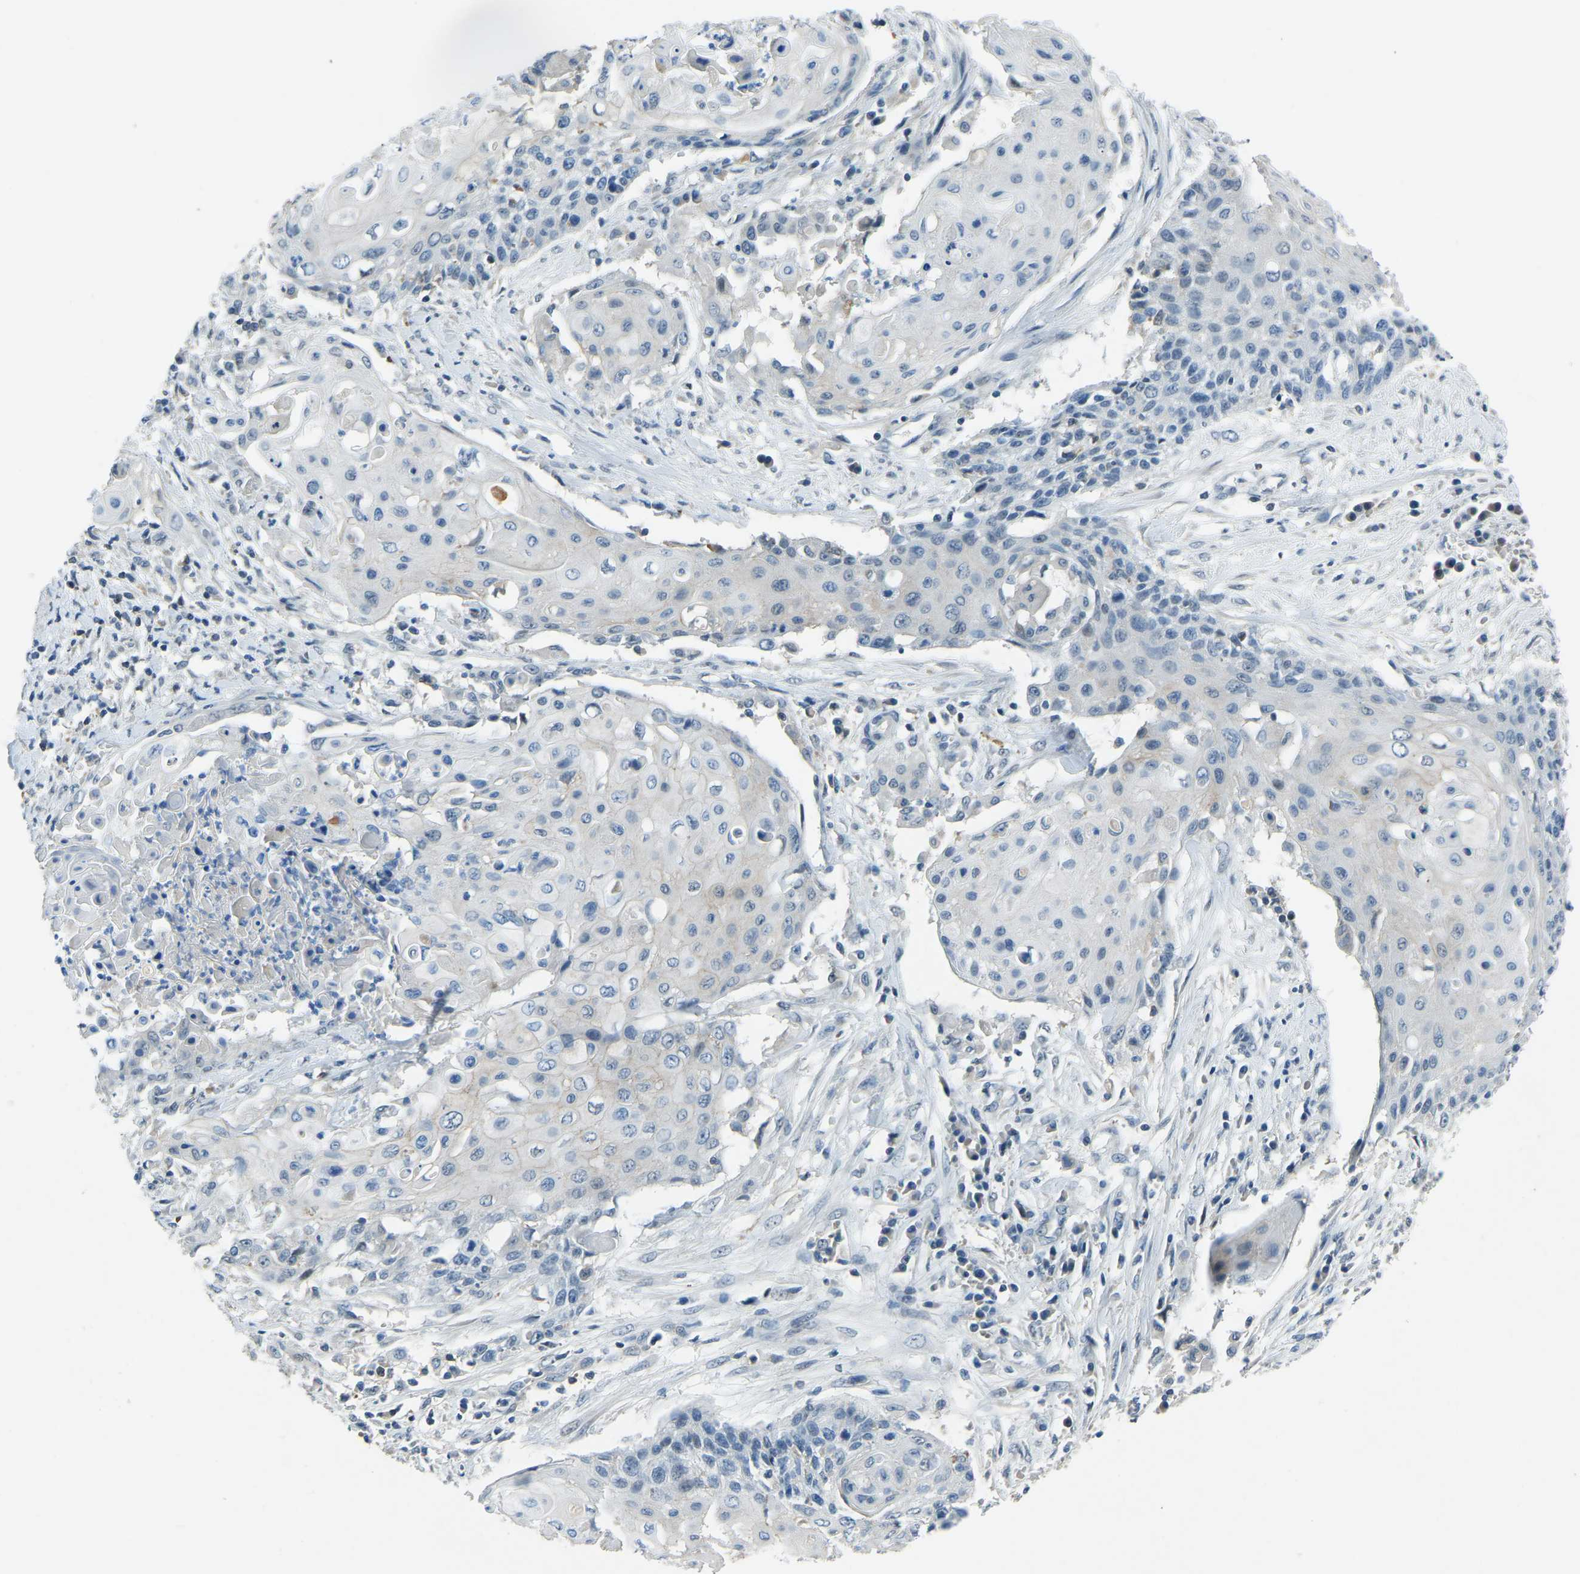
{"staining": {"intensity": "negative", "quantity": "none", "location": "none"}, "tissue": "cervical cancer", "cell_type": "Tumor cells", "image_type": "cancer", "snomed": [{"axis": "morphology", "description": "Squamous cell carcinoma, NOS"}, {"axis": "topography", "description": "Cervix"}], "caption": "DAB (3,3'-diaminobenzidine) immunohistochemical staining of squamous cell carcinoma (cervical) exhibits no significant expression in tumor cells. The staining was performed using DAB to visualize the protein expression in brown, while the nuclei were stained in blue with hematoxylin (Magnification: 20x).", "gene": "XIRP1", "patient": {"sex": "female", "age": 39}}